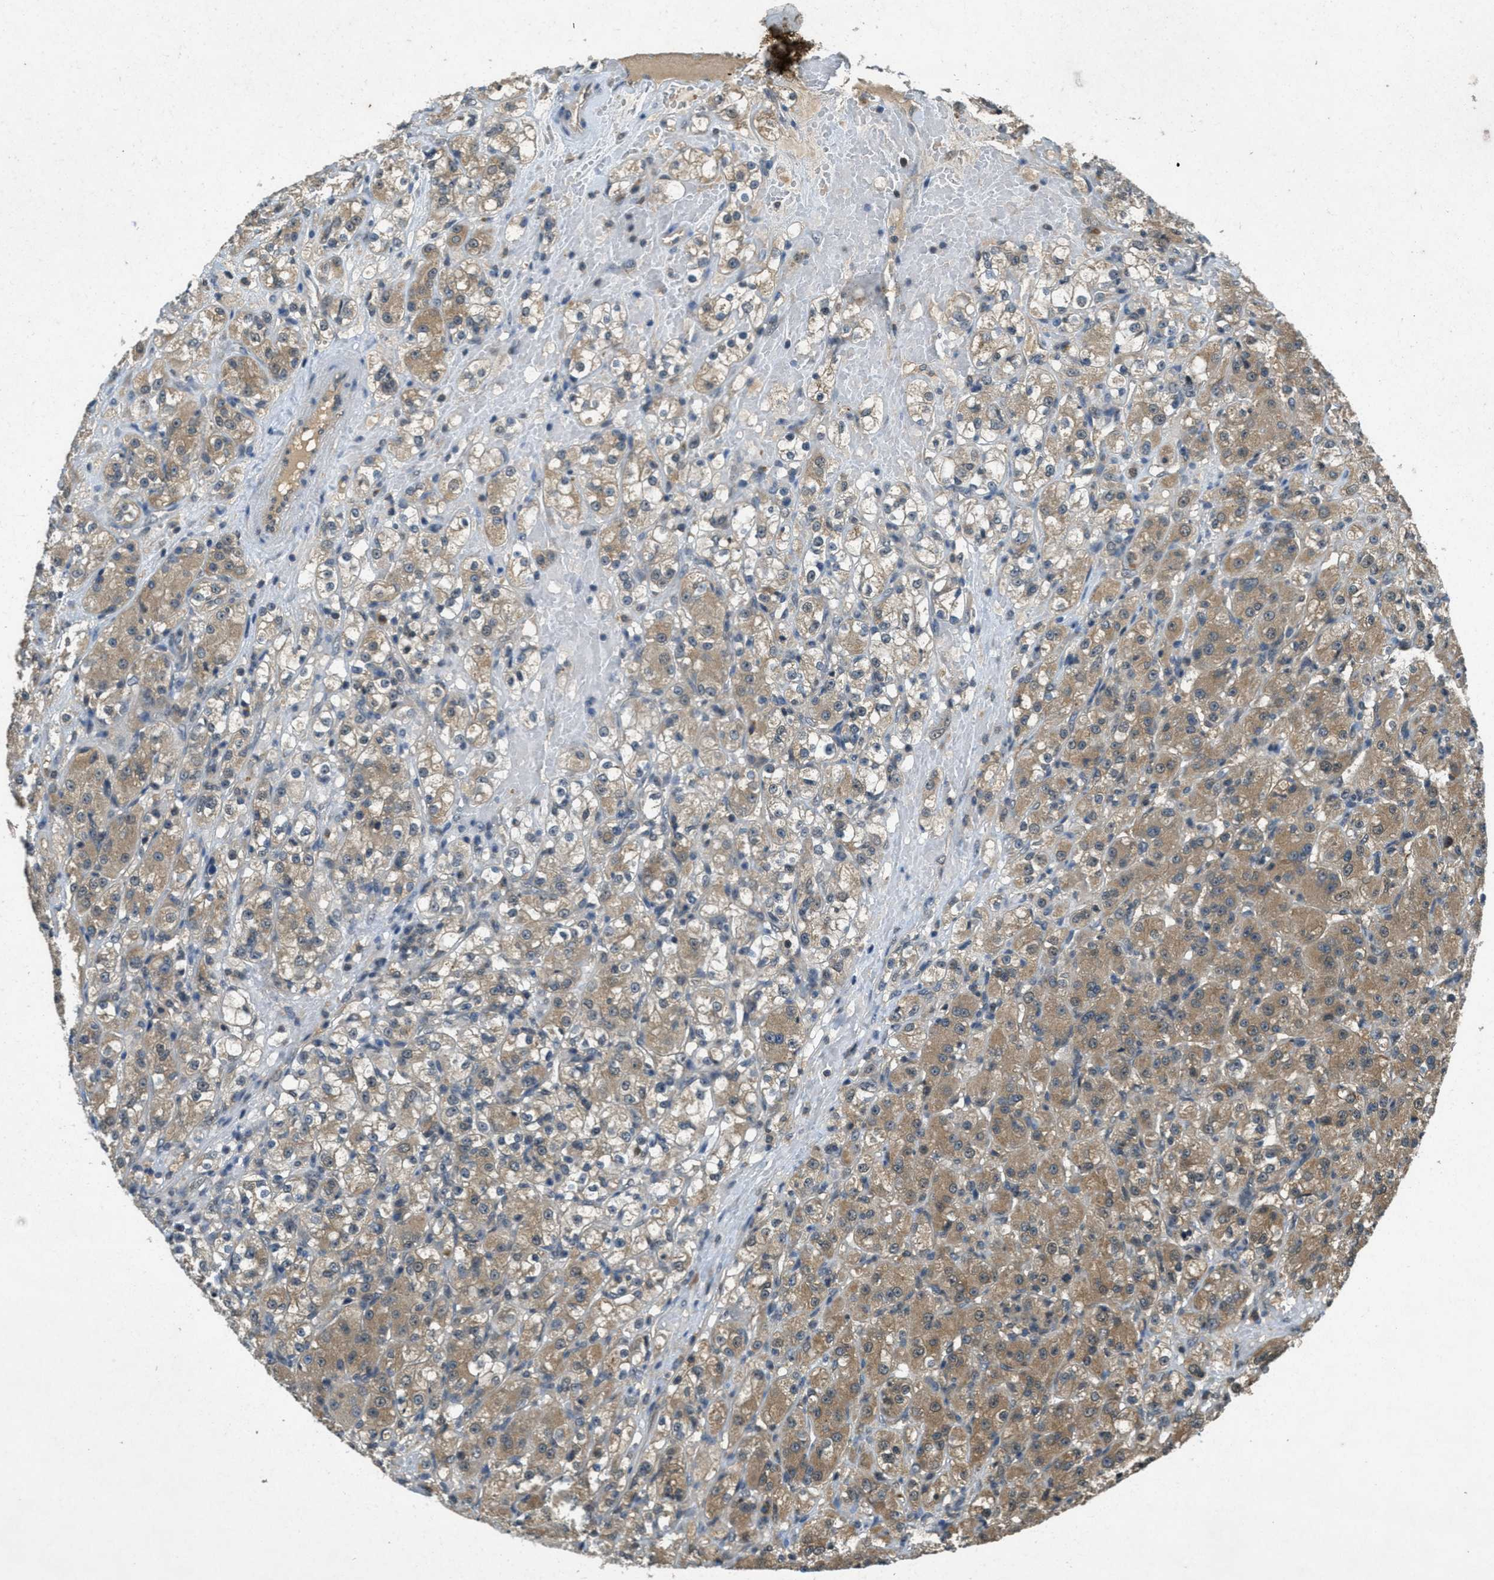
{"staining": {"intensity": "moderate", "quantity": ">75%", "location": "cytoplasmic/membranous"}, "tissue": "renal cancer", "cell_type": "Tumor cells", "image_type": "cancer", "snomed": [{"axis": "morphology", "description": "Normal tissue, NOS"}, {"axis": "morphology", "description": "Adenocarcinoma, NOS"}, {"axis": "topography", "description": "Kidney"}], "caption": "Immunohistochemistry (IHC) (DAB) staining of human renal cancer (adenocarcinoma) shows moderate cytoplasmic/membranous protein staining in about >75% of tumor cells.", "gene": "DUSP6", "patient": {"sex": "male", "age": 61}}